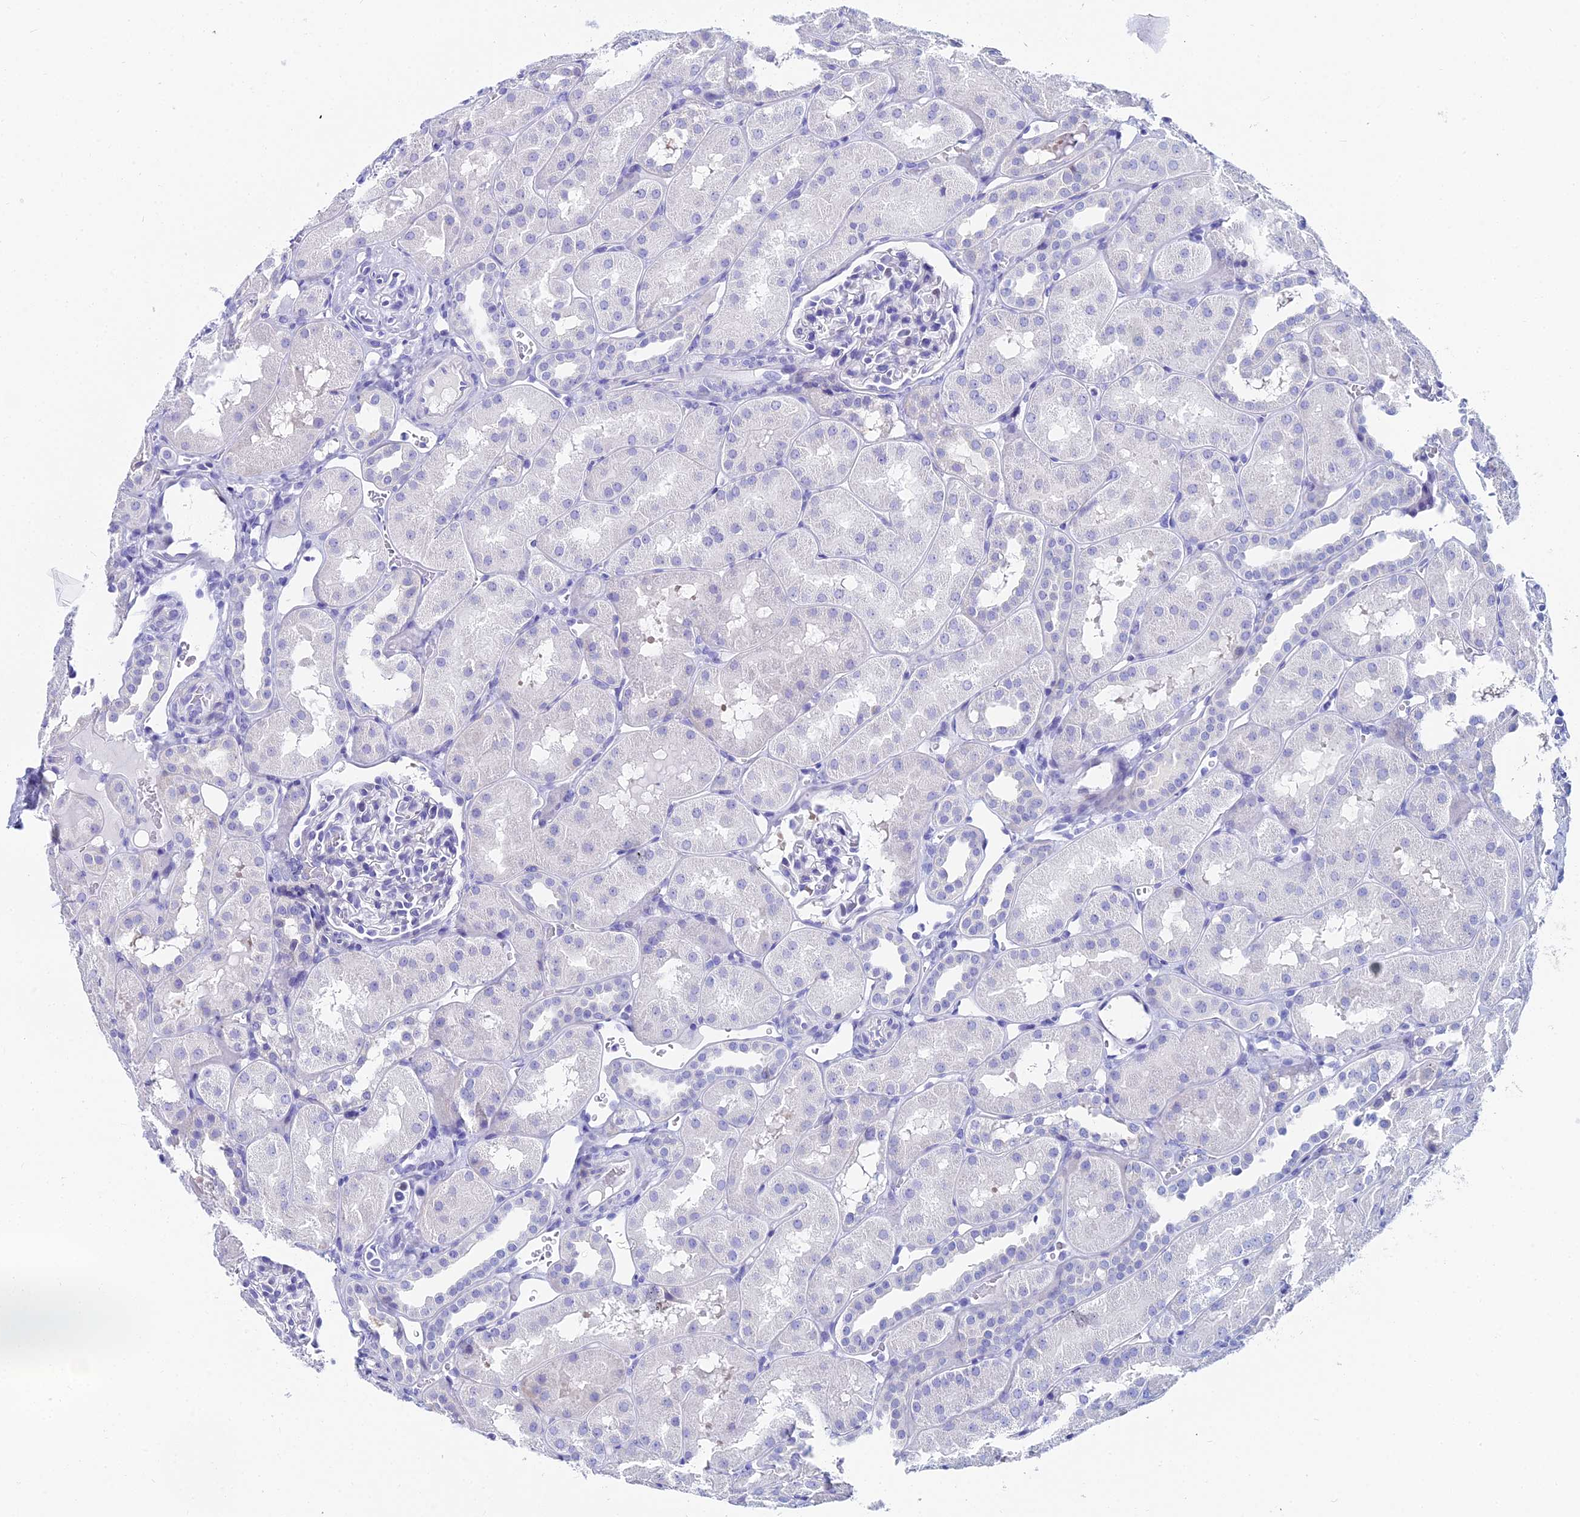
{"staining": {"intensity": "negative", "quantity": "none", "location": "none"}, "tissue": "kidney", "cell_type": "Cells in glomeruli", "image_type": "normal", "snomed": [{"axis": "morphology", "description": "Normal tissue, NOS"}, {"axis": "topography", "description": "Kidney"}, {"axis": "topography", "description": "Urinary bladder"}], "caption": "Immunohistochemical staining of normal human kidney displays no significant staining in cells in glomeruli. (Brightfield microscopy of DAB (3,3'-diaminobenzidine) IHC at high magnification).", "gene": "HSPA1L", "patient": {"sex": "male", "age": 16}}